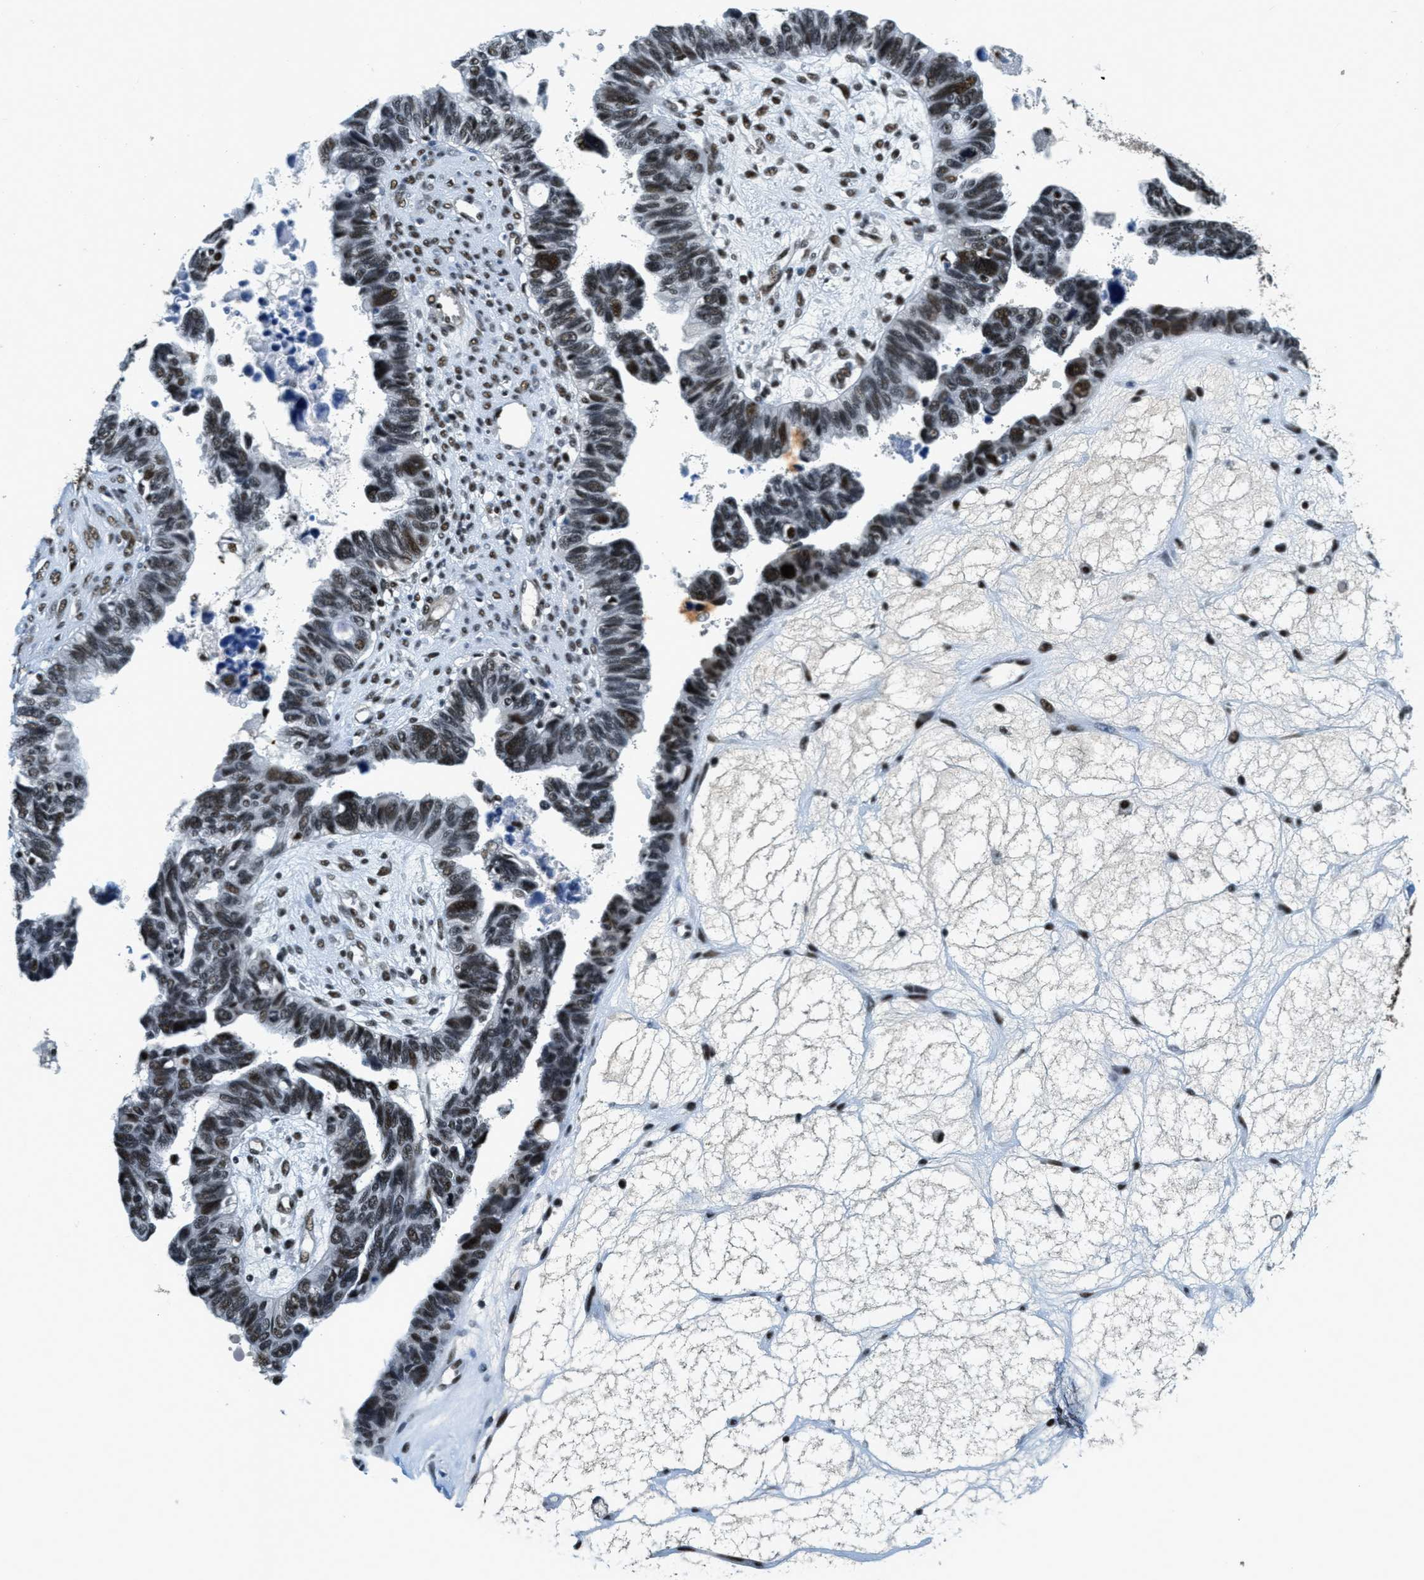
{"staining": {"intensity": "strong", "quantity": ">75%", "location": "nuclear"}, "tissue": "ovarian cancer", "cell_type": "Tumor cells", "image_type": "cancer", "snomed": [{"axis": "morphology", "description": "Cystadenocarcinoma, serous, NOS"}, {"axis": "topography", "description": "Ovary"}], "caption": "Strong nuclear staining for a protein is seen in about >75% of tumor cells of ovarian cancer (serous cystadenocarcinoma) using immunohistochemistry (IHC).", "gene": "SSB", "patient": {"sex": "female", "age": 79}}